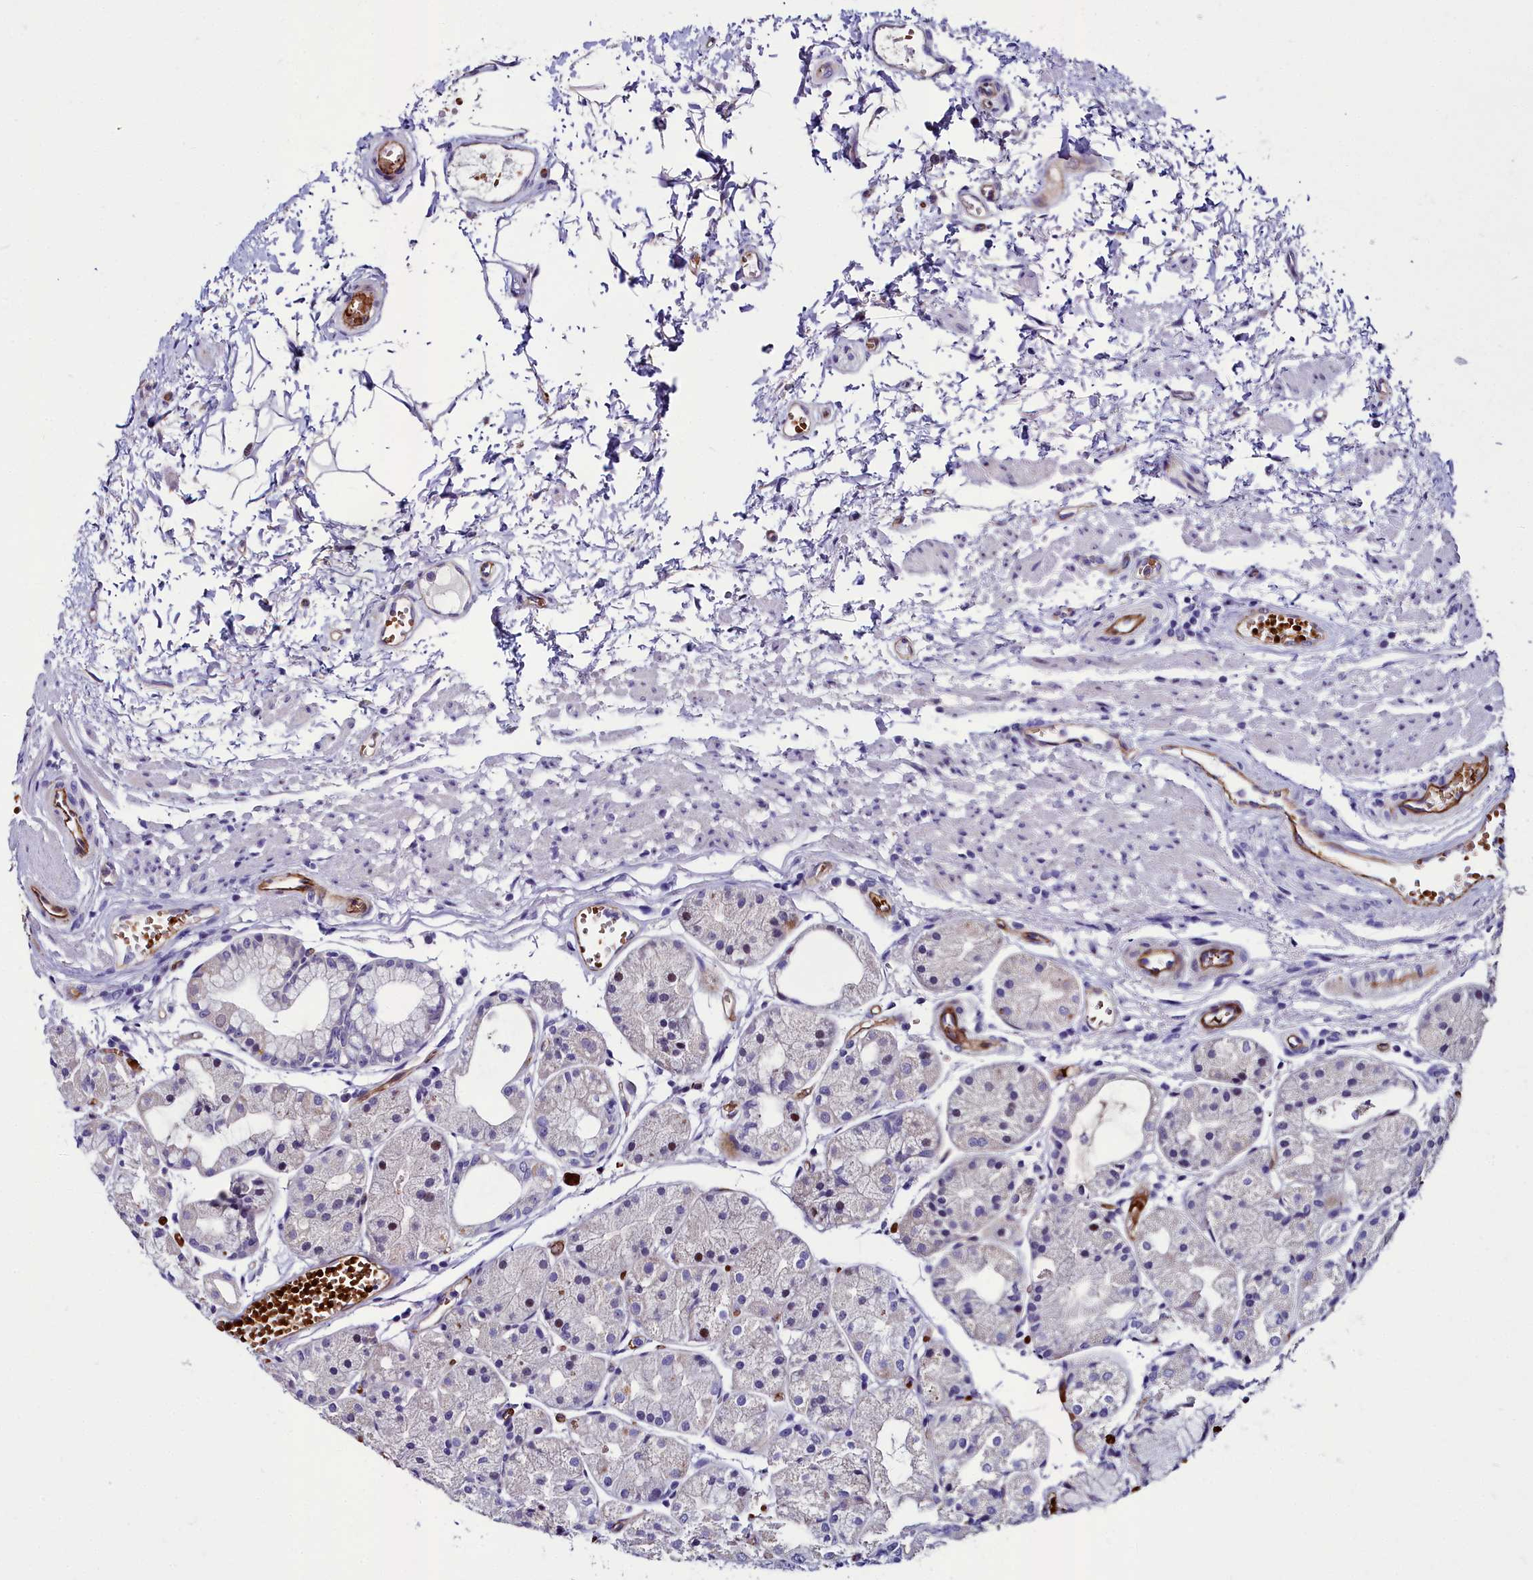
{"staining": {"intensity": "moderate", "quantity": "25%-75%", "location": "cytoplasmic/membranous"}, "tissue": "stomach", "cell_type": "Glandular cells", "image_type": "normal", "snomed": [{"axis": "morphology", "description": "Normal tissue, NOS"}, {"axis": "topography", "description": "Stomach, upper"}], "caption": "Protein staining of normal stomach displays moderate cytoplasmic/membranous staining in about 25%-75% of glandular cells. The staining is performed using DAB brown chromogen to label protein expression. The nuclei are counter-stained blue using hematoxylin.", "gene": "CYP4F11", "patient": {"sex": "male", "age": 72}}